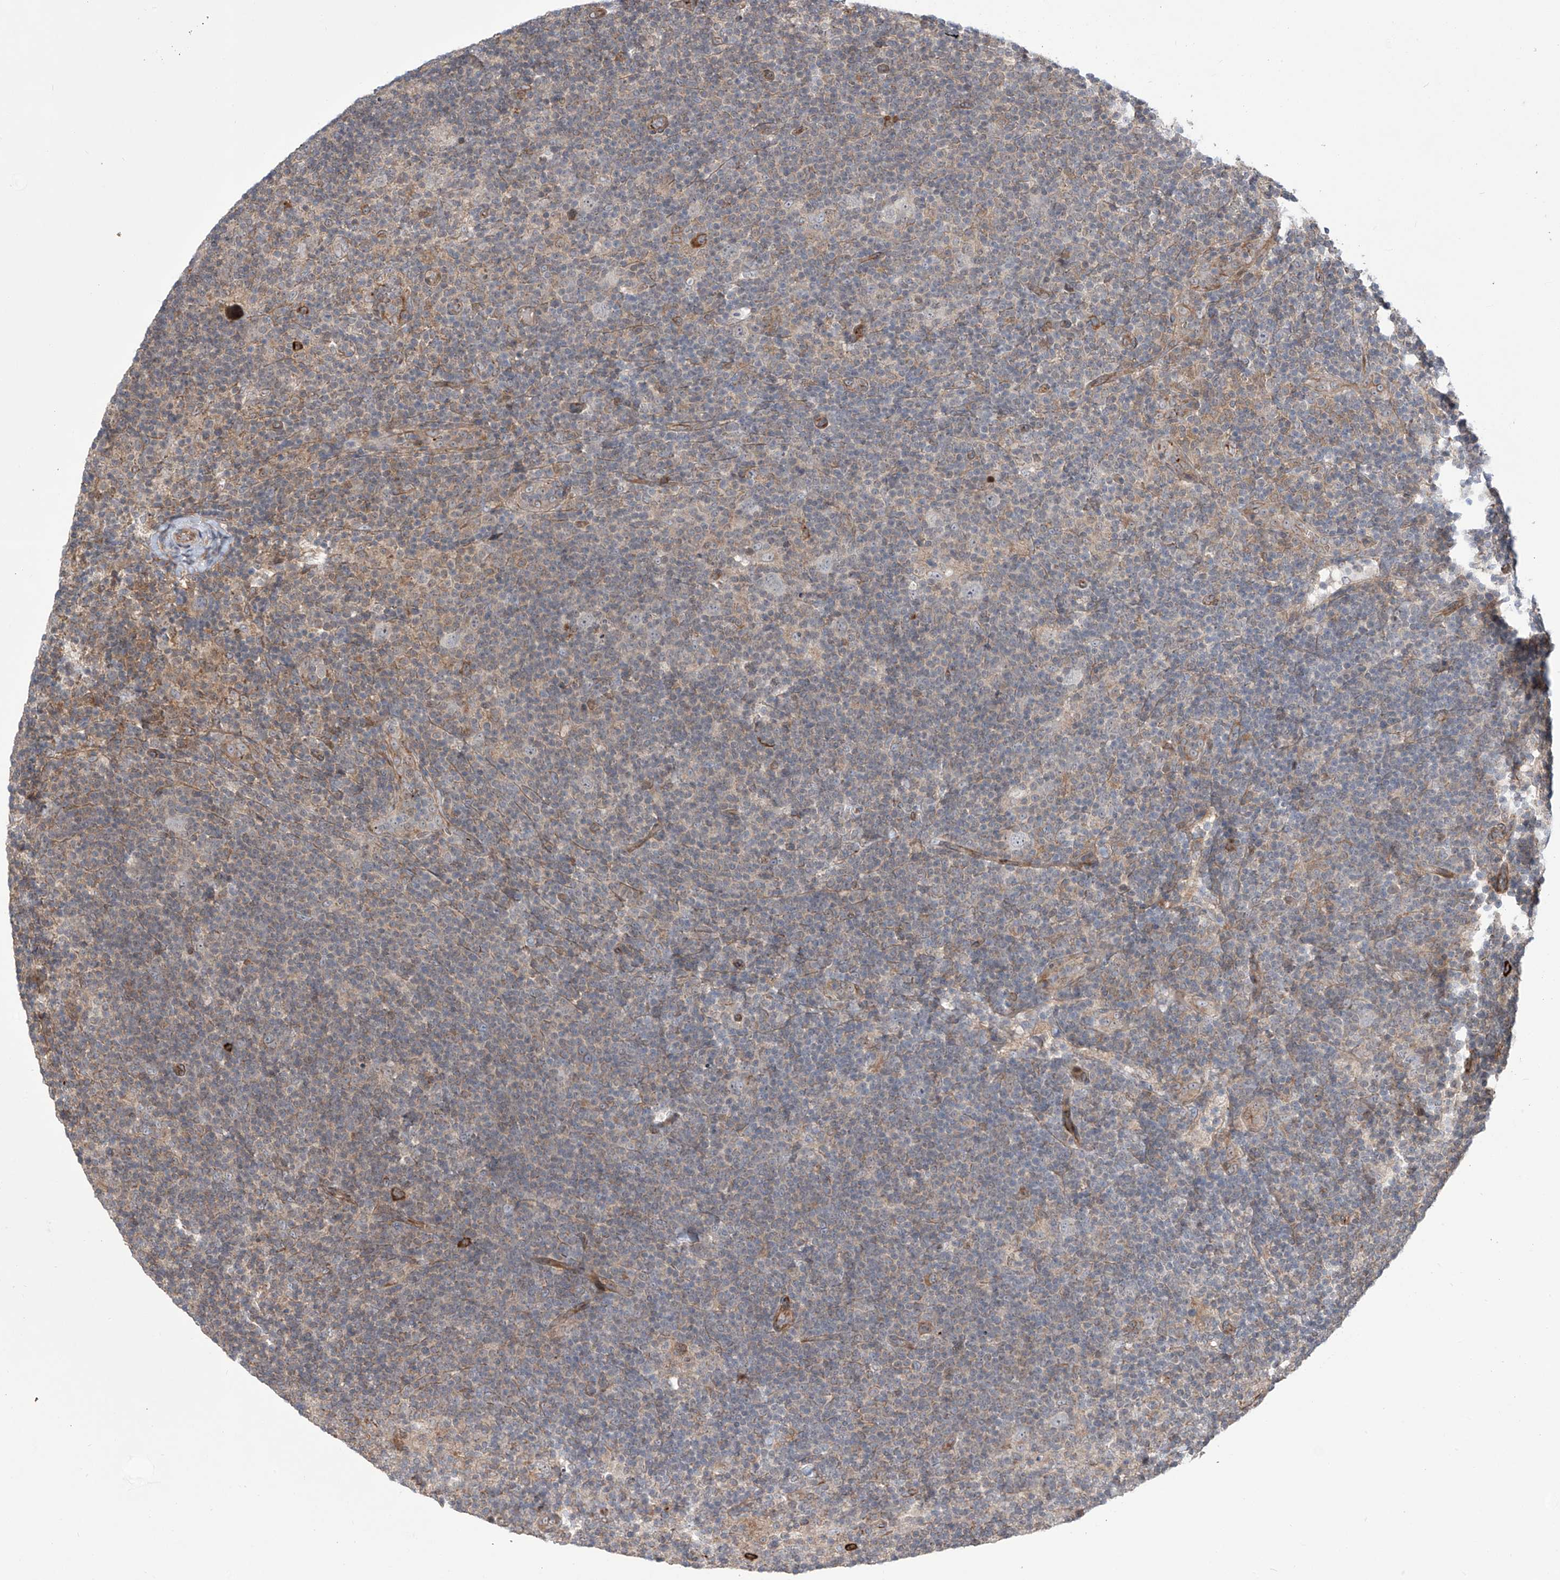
{"staining": {"intensity": "negative", "quantity": "none", "location": "none"}, "tissue": "lymphoma", "cell_type": "Tumor cells", "image_type": "cancer", "snomed": [{"axis": "morphology", "description": "Hodgkin's disease, NOS"}, {"axis": "topography", "description": "Lymph node"}], "caption": "DAB (3,3'-diaminobenzidine) immunohistochemical staining of Hodgkin's disease reveals no significant staining in tumor cells.", "gene": "APAF1", "patient": {"sex": "female", "age": 57}}